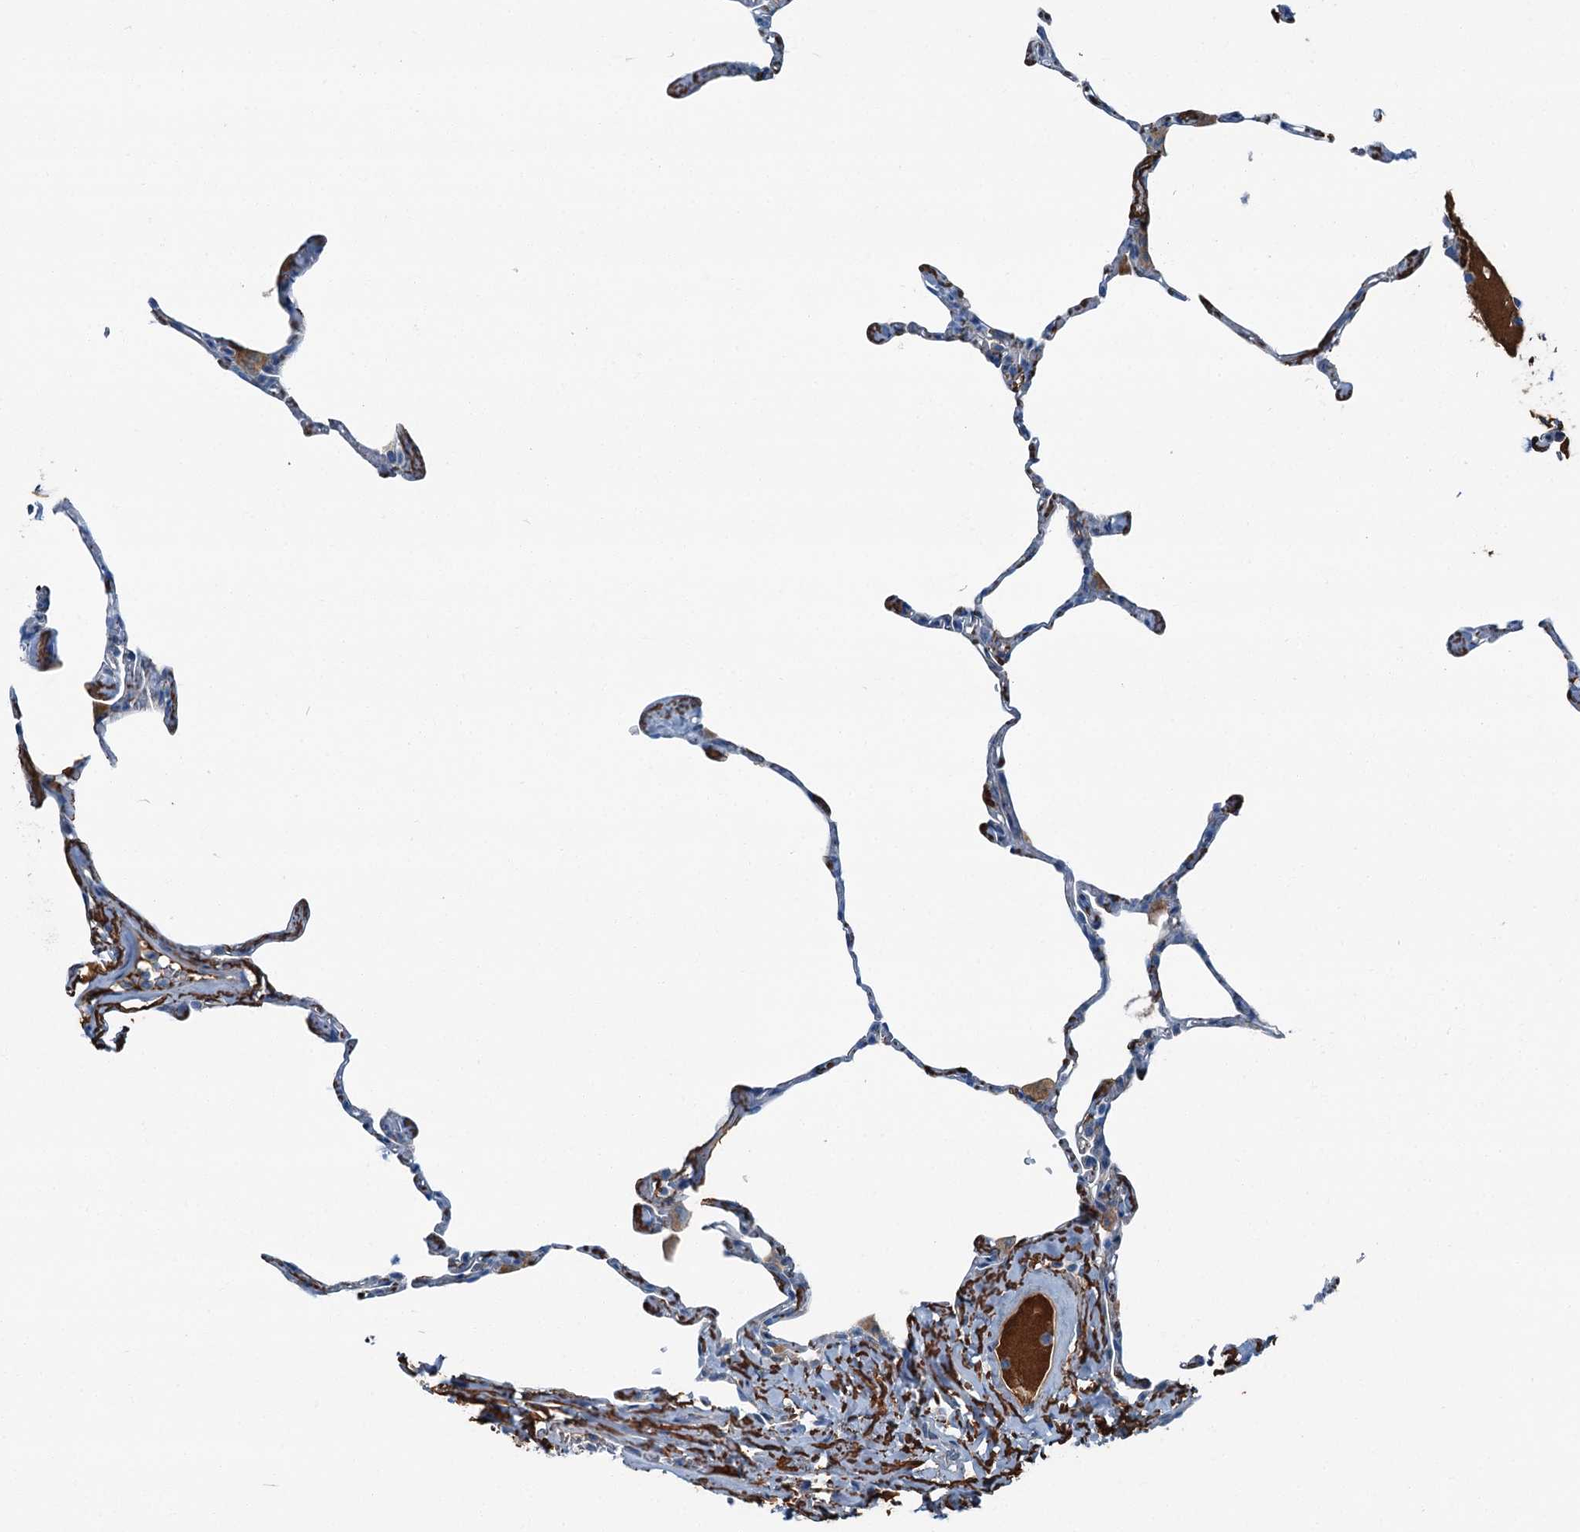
{"staining": {"intensity": "moderate", "quantity": ">75%", "location": "cytoplasmic/membranous"}, "tissue": "lung", "cell_type": "Alveolar cells", "image_type": "normal", "snomed": [{"axis": "morphology", "description": "Normal tissue, NOS"}, {"axis": "topography", "description": "Lung"}], "caption": "Lung stained with DAB (3,3'-diaminobenzidine) IHC shows medium levels of moderate cytoplasmic/membranous positivity in approximately >75% of alveolar cells. The staining was performed using DAB (3,3'-diaminobenzidine), with brown indicating positive protein expression. Nuclei are stained blue with hematoxylin.", "gene": "AXL", "patient": {"sex": "male", "age": 65}}